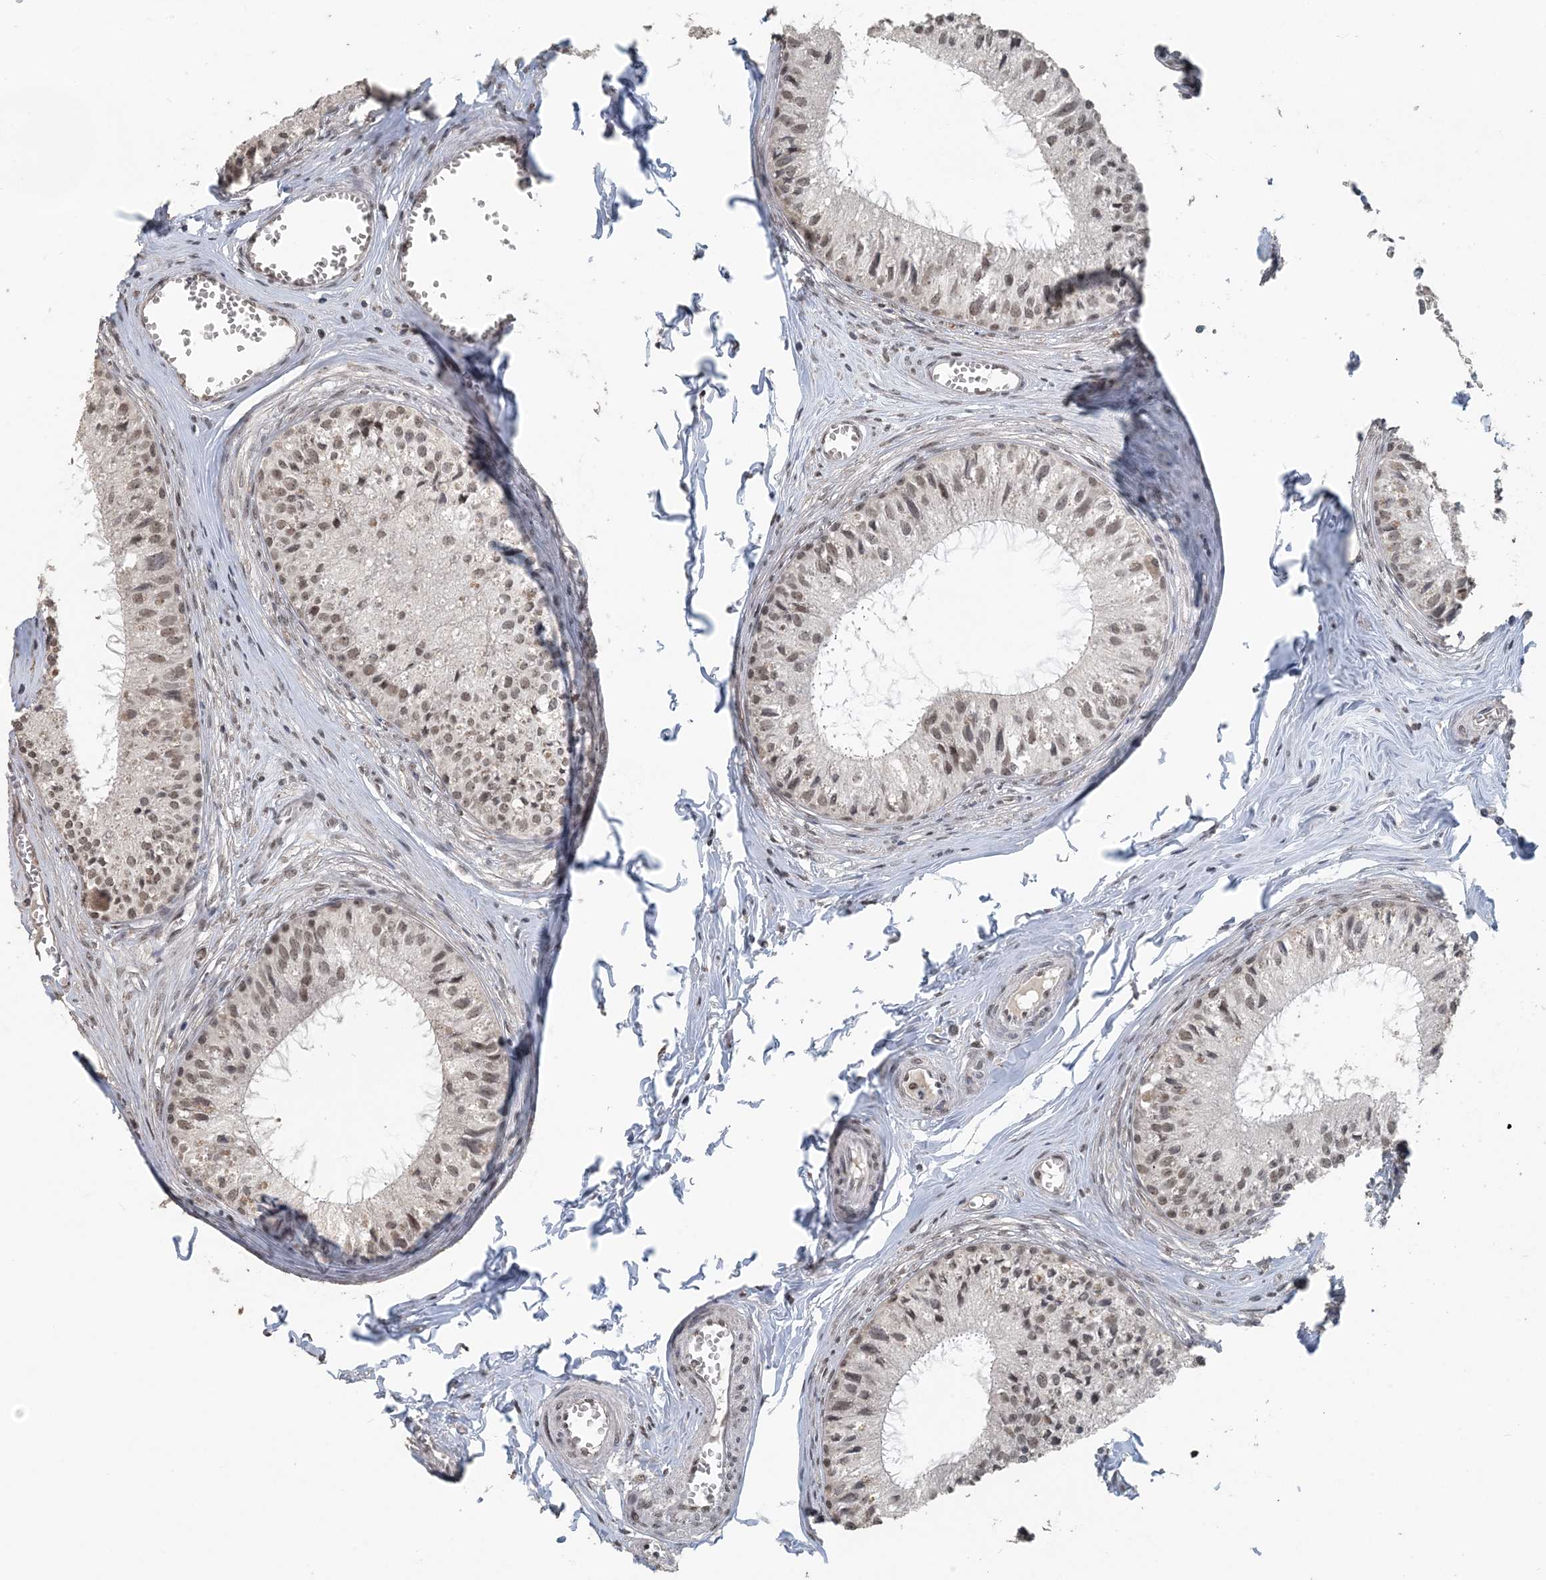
{"staining": {"intensity": "moderate", "quantity": ">75%", "location": "nuclear"}, "tissue": "epididymis", "cell_type": "Glandular cells", "image_type": "normal", "snomed": [{"axis": "morphology", "description": "Normal tissue, NOS"}, {"axis": "topography", "description": "Epididymis"}], "caption": "The image reveals staining of benign epididymis, revealing moderate nuclear protein staining (brown color) within glandular cells.", "gene": "MBD2", "patient": {"sex": "male", "age": 36}}